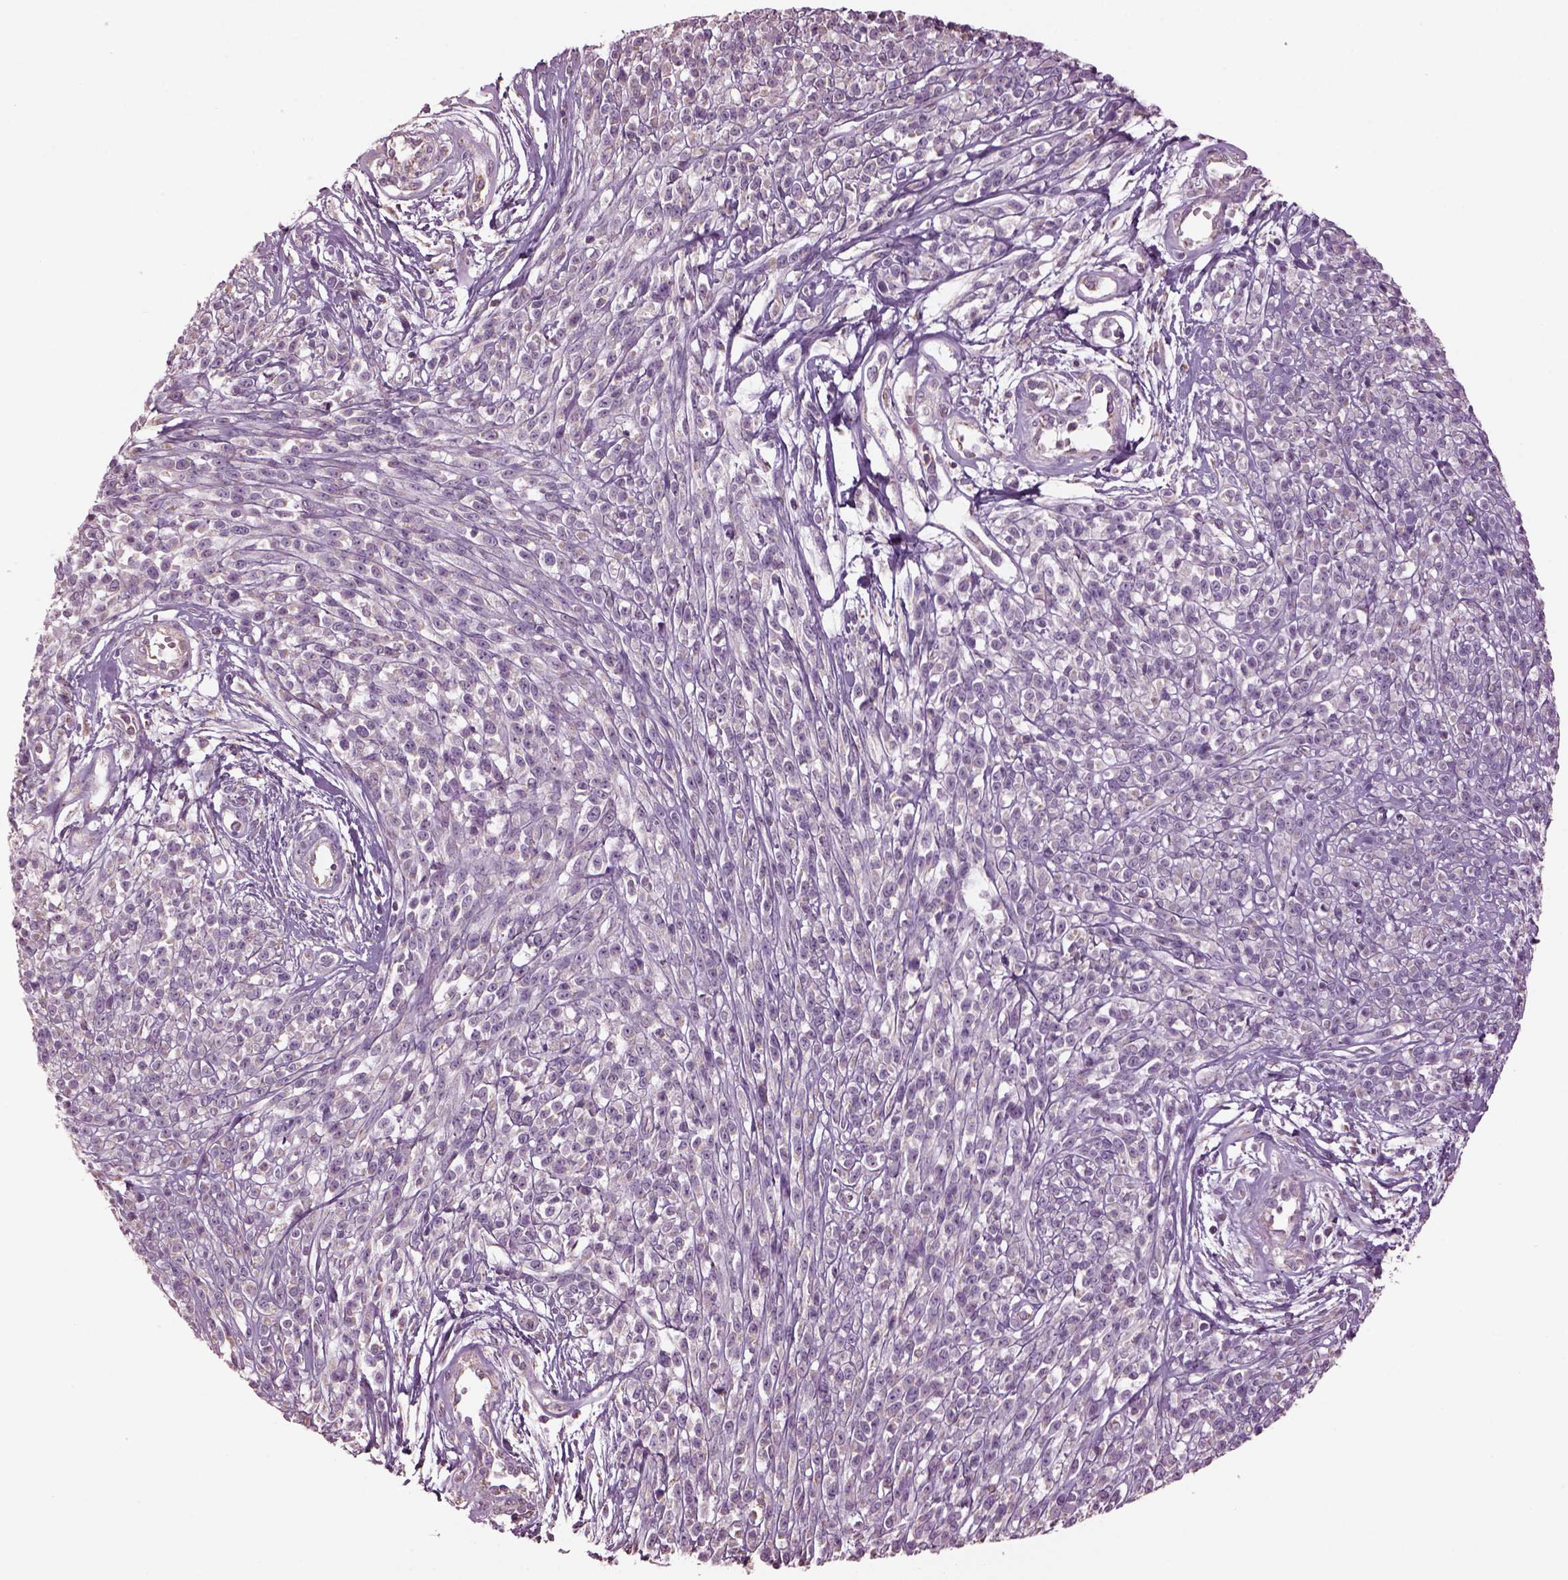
{"staining": {"intensity": "negative", "quantity": "none", "location": "none"}, "tissue": "melanoma", "cell_type": "Tumor cells", "image_type": "cancer", "snomed": [{"axis": "morphology", "description": "Malignant melanoma, NOS"}, {"axis": "topography", "description": "Skin"}, {"axis": "topography", "description": "Skin of trunk"}], "caption": "Human malignant melanoma stained for a protein using IHC demonstrates no staining in tumor cells.", "gene": "SPATA7", "patient": {"sex": "male", "age": 74}}